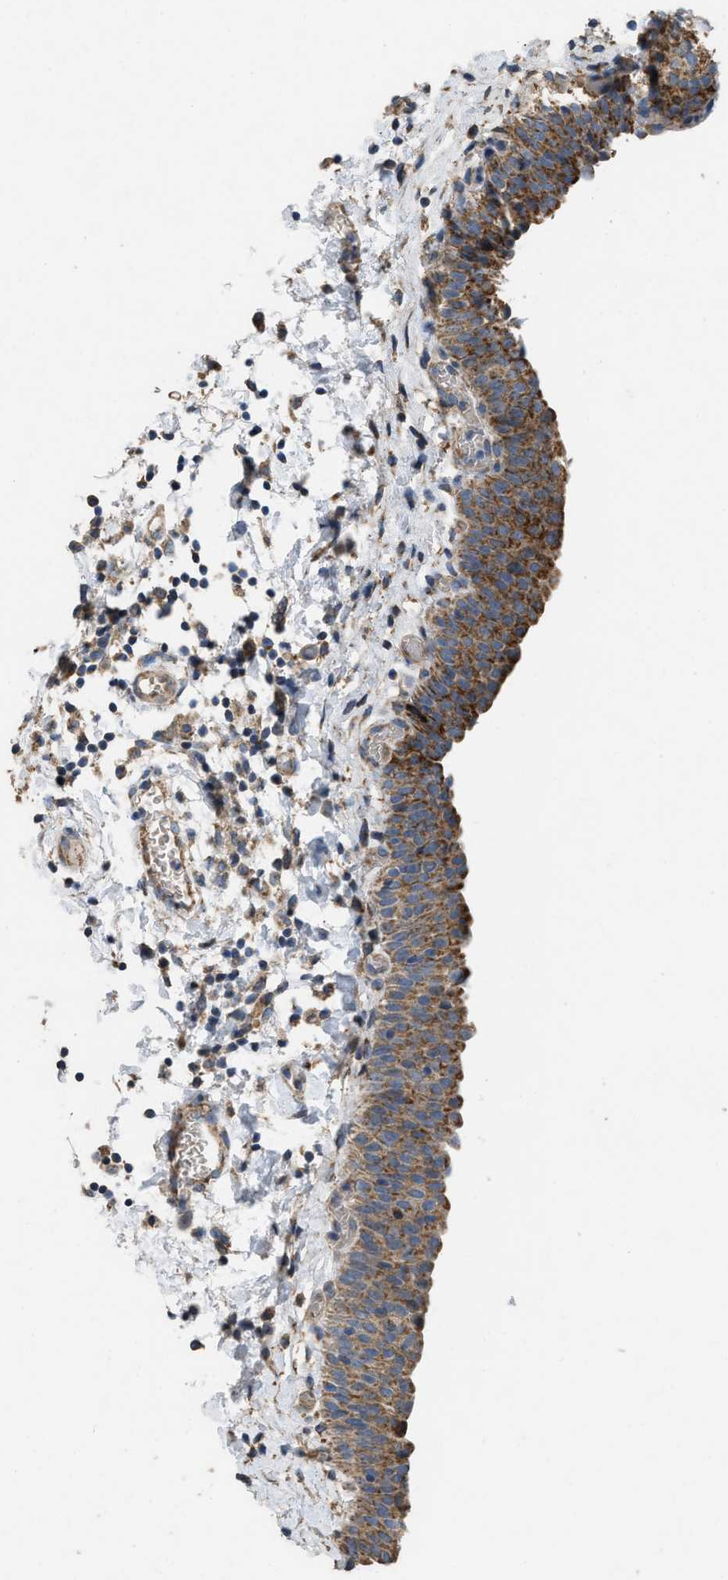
{"staining": {"intensity": "moderate", "quantity": ">75%", "location": "cytoplasmic/membranous"}, "tissue": "urinary bladder", "cell_type": "Urothelial cells", "image_type": "normal", "snomed": [{"axis": "morphology", "description": "Normal tissue, NOS"}, {"axis": "topography", "description": "Urinary bladder"}], "caption": "Moderate cytoplasmic/membranous protein staining is present in about >75% of urothelial cells in urinary bladder.", "gene": "TMEM150A", "patient": {"sex": "male", "age": 55}}